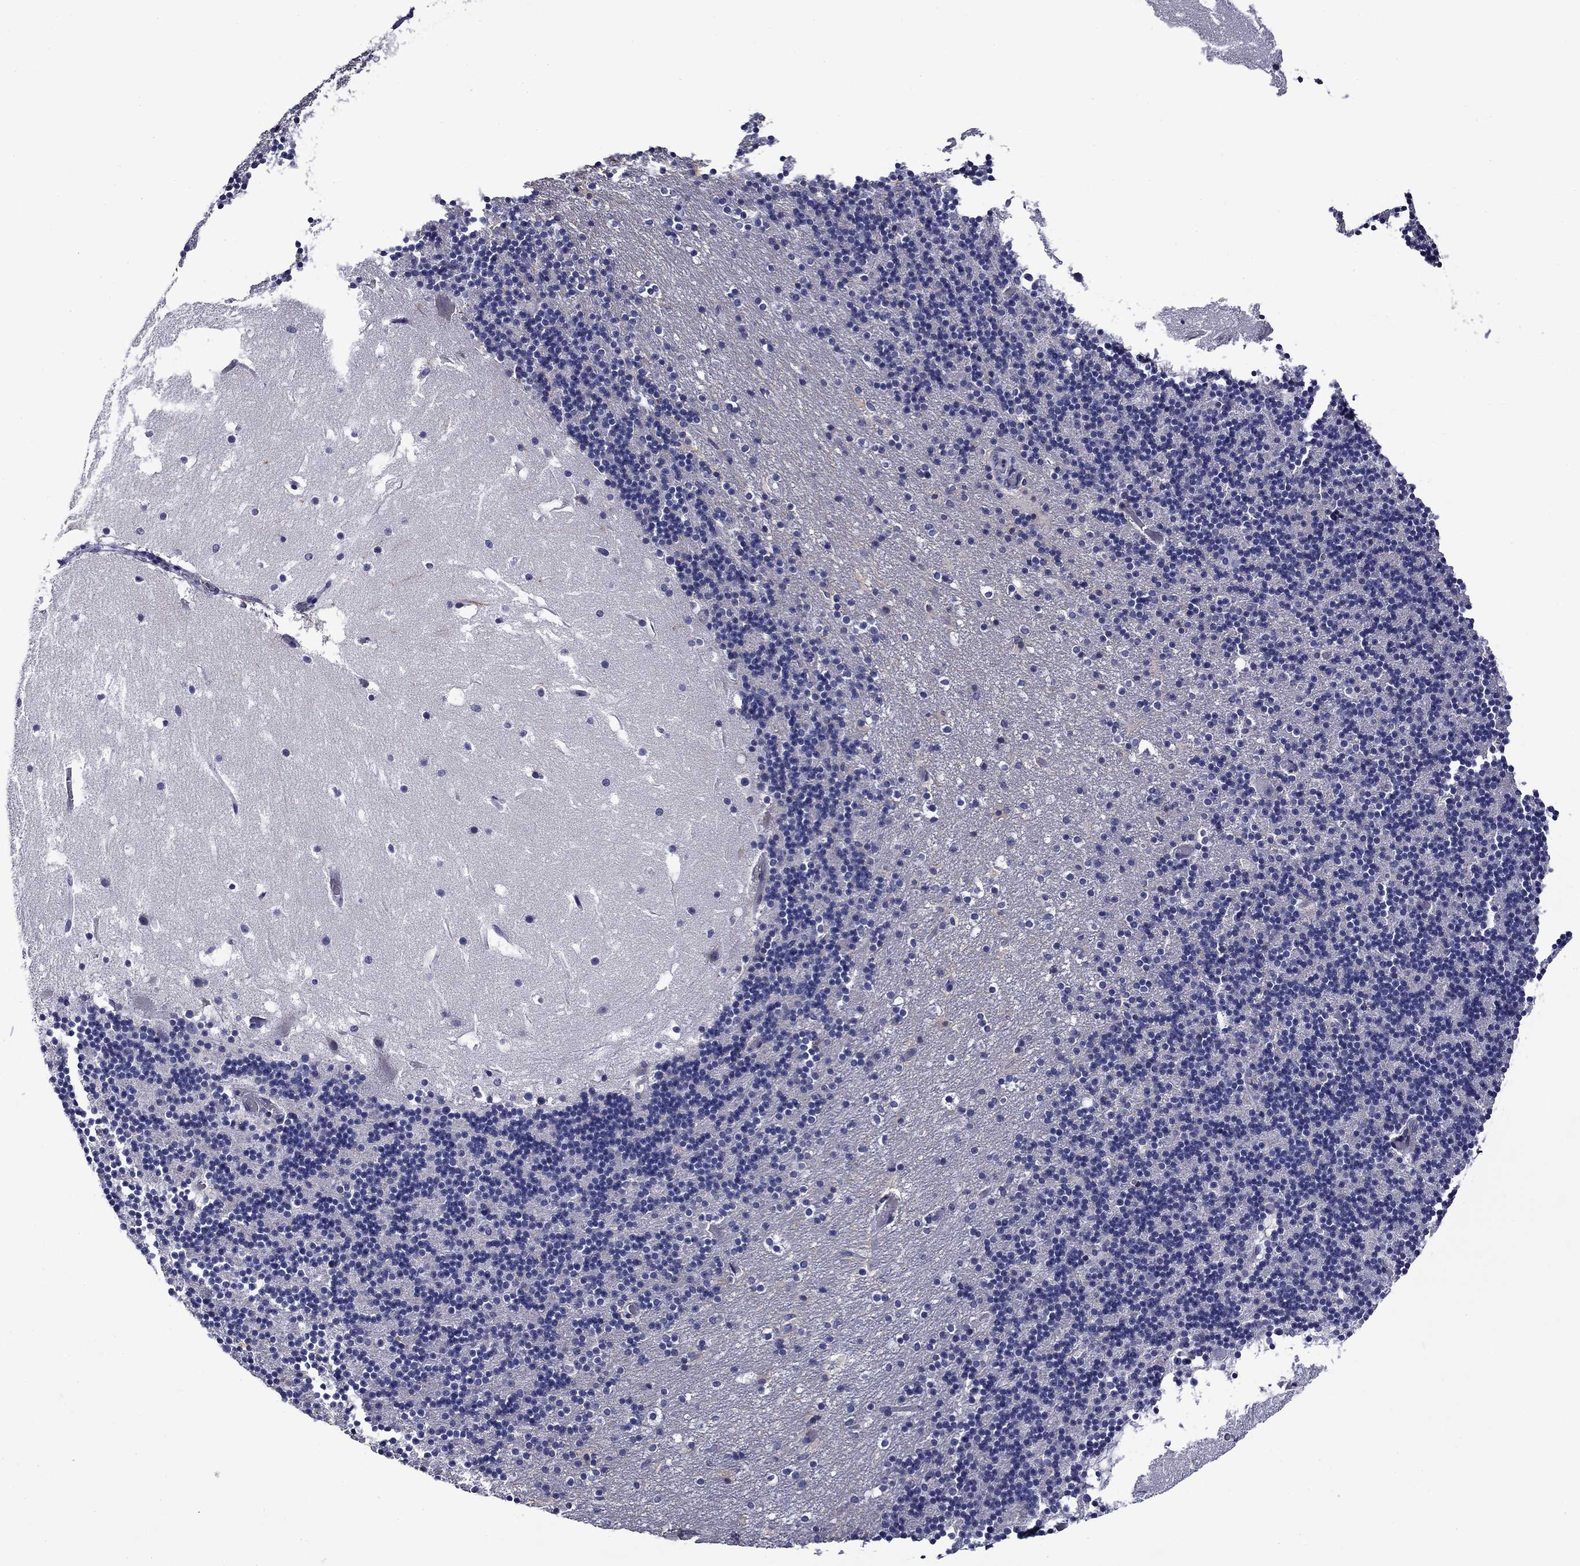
{"staining": {"intensity": "negative", "quantity": "none", "location": "none"}, "tissue": "cerebellum", "cell_type": "Cells in granular layer", "image_type": "normal", "snomed": [{"axis": "morphology", "description": "Normal tissue, NOS"}, {"axis": "topography", "description": "Cerebellum"}], "caption": "IHC micrograph of benign cerebellum: human cerebellum stained with DAB reveals no significant protein staining in cells in granular layer. (DAB (3,3'-diaminobenzidine) immunohistochemistry (IHC) visualized using brightfield microscopy, high magnification).", "gene": "SPATA7", "patient": {"sex": "male", "age": 37}}